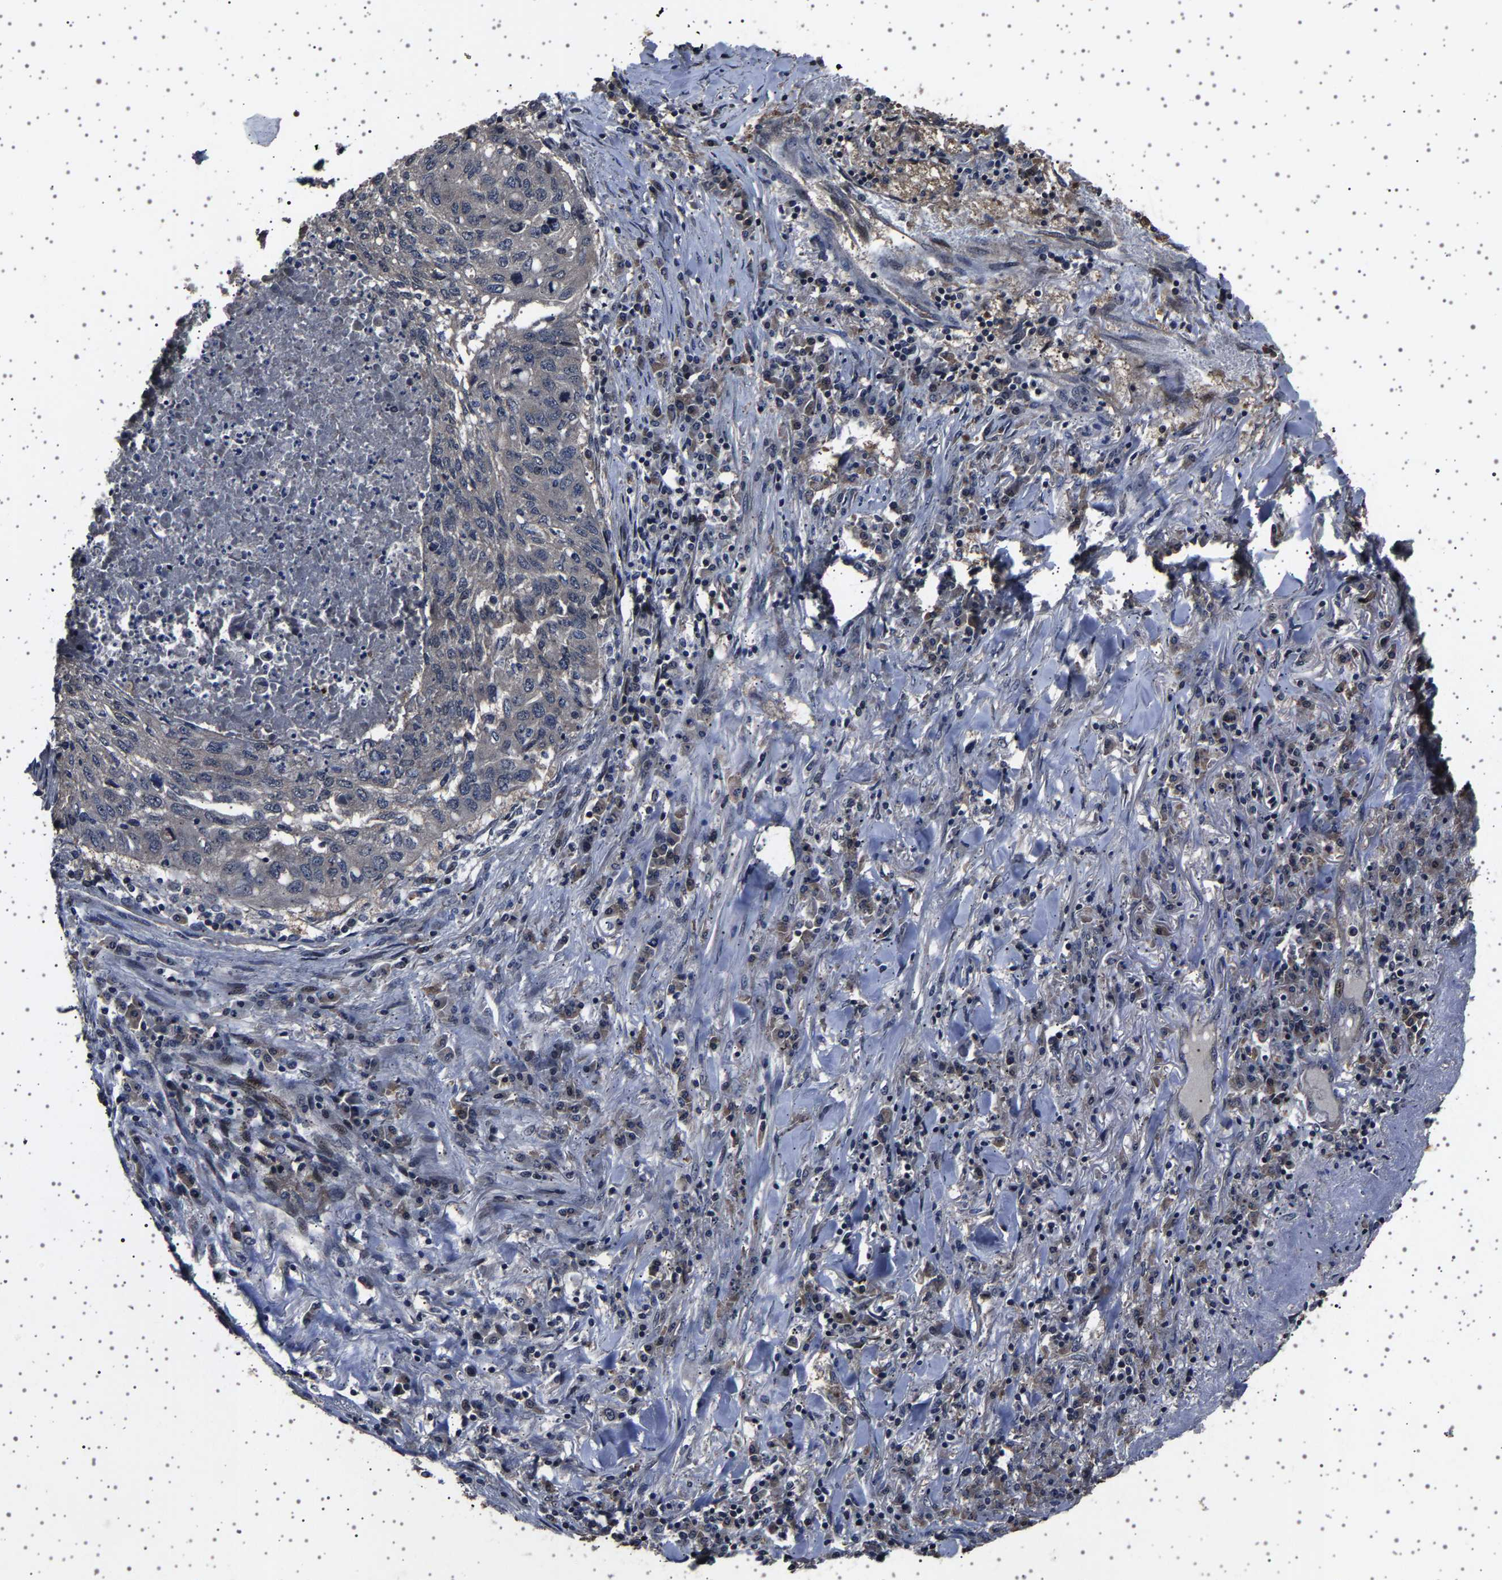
{"staining": {"intensity": "negative", "quantity": "none", "location": "none"}, "tissue": "lung cancer", "cell_type": "Tumor cells", "image_type": "cancer", "snomed": [{"axis": "morphology", "description": "Squamous cell carcinoma, NOS"}, {"axis": "topography", "description": "Lung"}], "caption": "A high-resolution micrograph shows immunohistochemistry staining of lung squamous cell carcinoma, which reveals no significant expression in tumor cells.", "gene": "NCKAP1", "patient": {"sex": "female", "age": 63}}